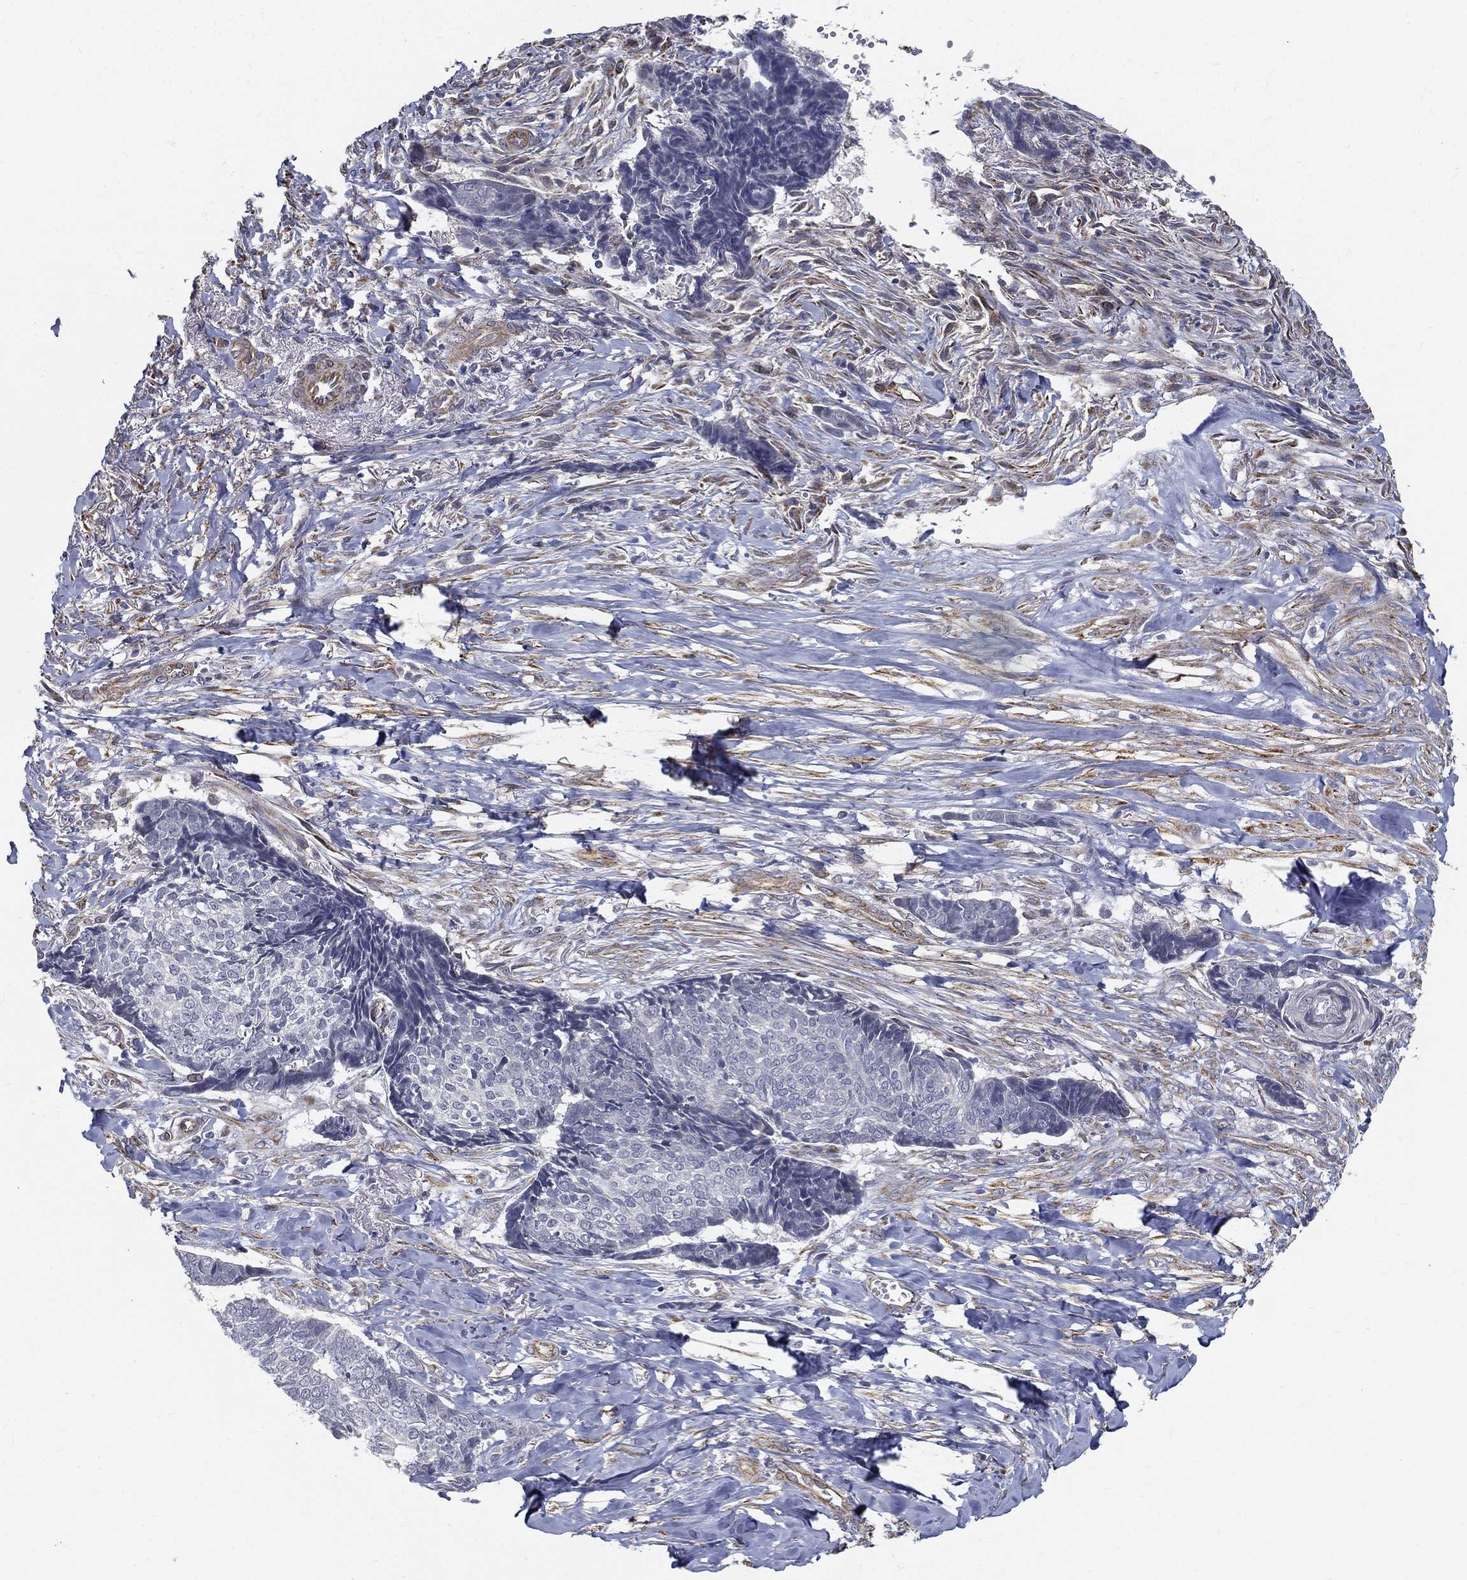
{"staining": {"intensity": "negative", "quantity": "none", "location": "none"}, "tissue": "skin cancer", "cell_type": "Tumor cells", "image_type": "cancer", "snomed": [{"axis": "morphology", "description": "Basal cell carcinoma"}, {"axis": "topography", "description": "Skin"}], "caption": "Immunohistochemistry of skin basal cell carcinoma reveals no expression in tumor cells.", "gene": "LRRC56", "patient": {"sex": "male", "age": 86}}